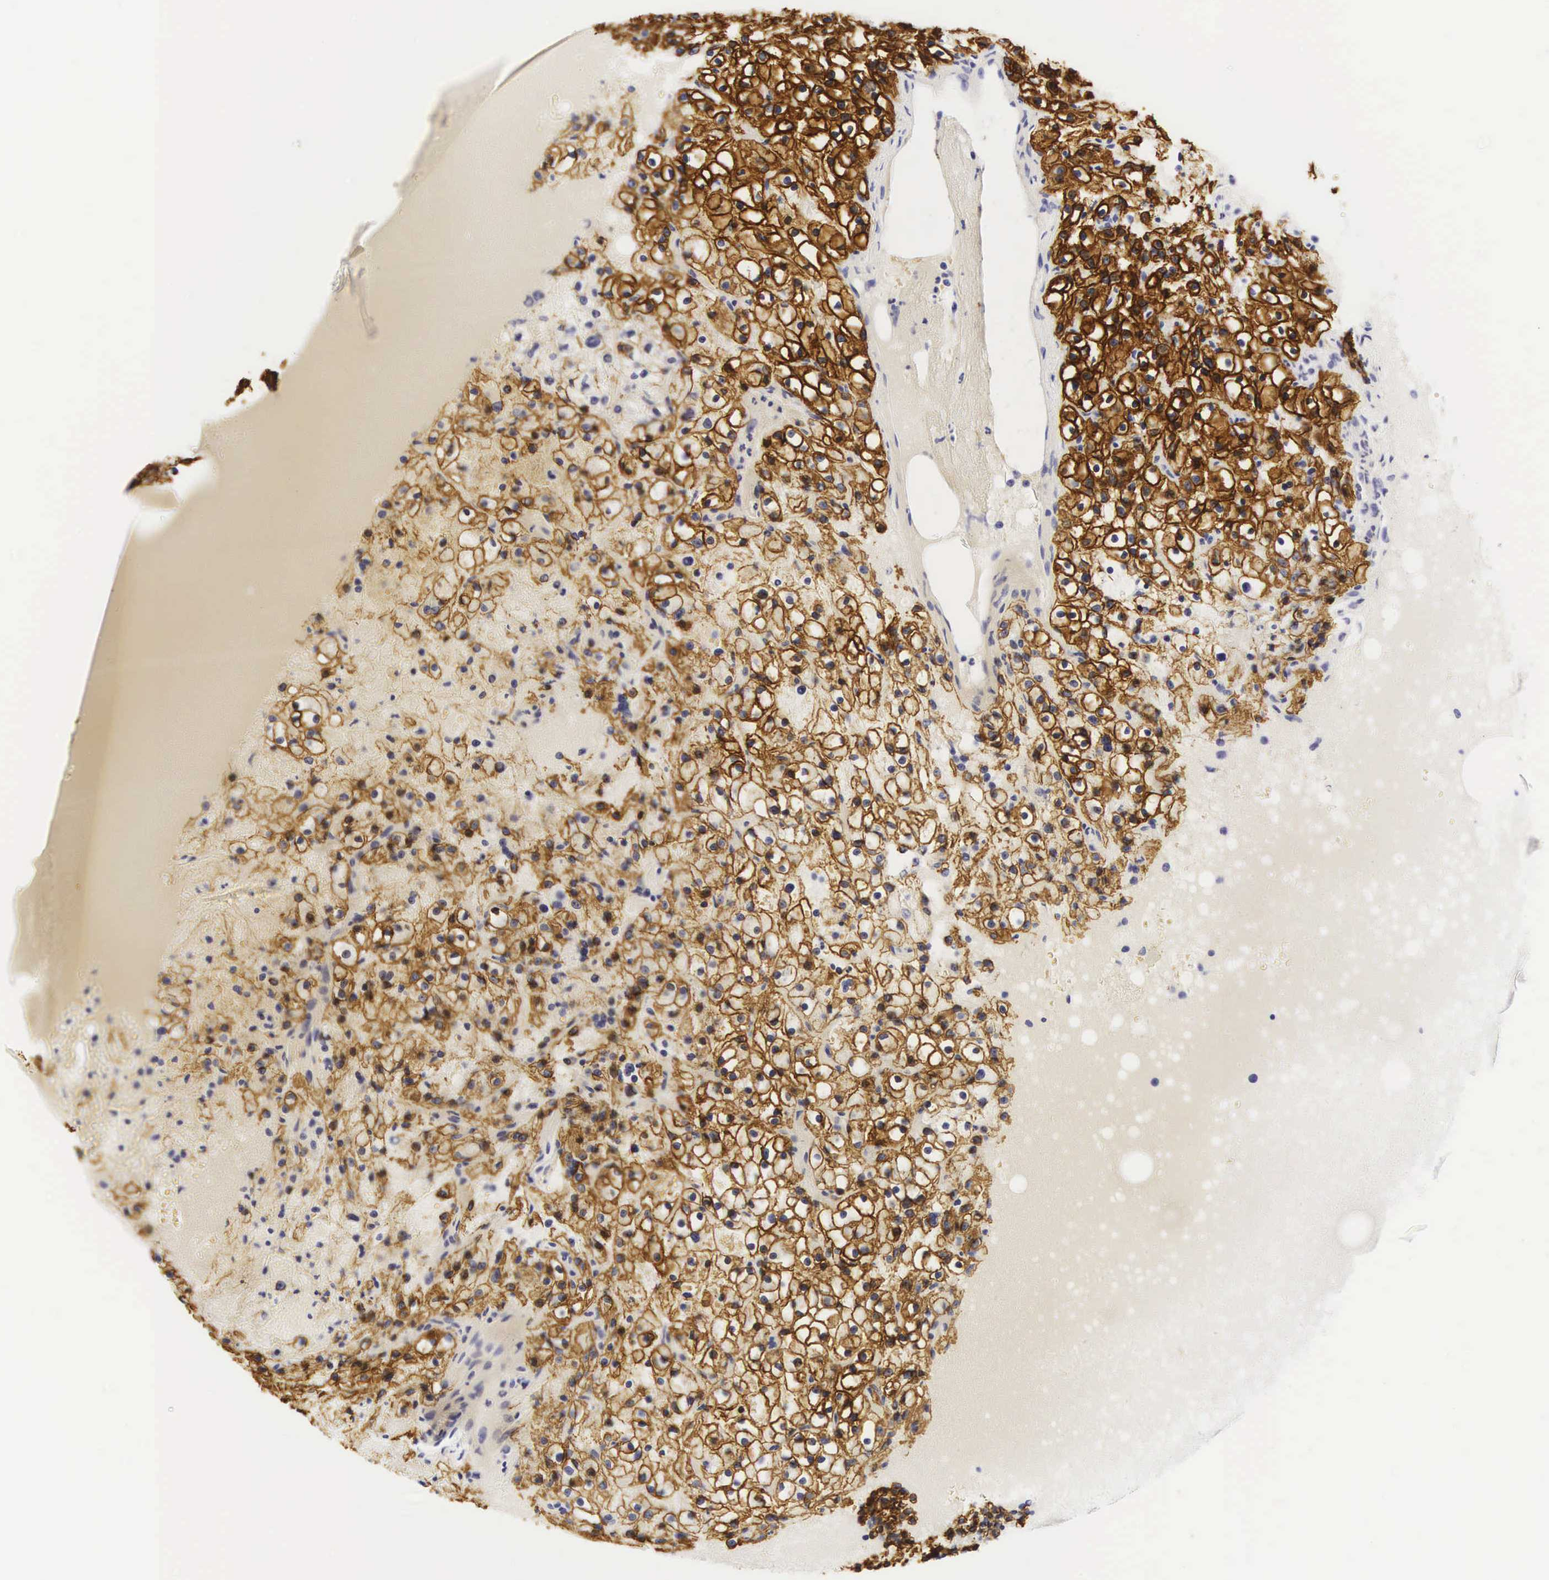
{"staining": {"intensity": "strong", "quantity": ">75%", "location": "cytoplasmic/membranous"}, "tissue": "parathyroid gland", "cell_type": "Glandular cells", "image_type": "normal", "snomed": [{"axis": "morphology", "description": "Normal tissue, NOS"}, {"axis": "topography", "description": "Parathyroid gland"}], "caption": "Immunohistochemical staining of unremarkable parathyroid gland exhibits >75% levels of strong cytoplasmic/membranous protein staining in about >75% of glandular cells. (IHC, brightfield microscopy, high magnification).", "gene": "KRT18", "patient": {"sex": "female", "age": 71}}